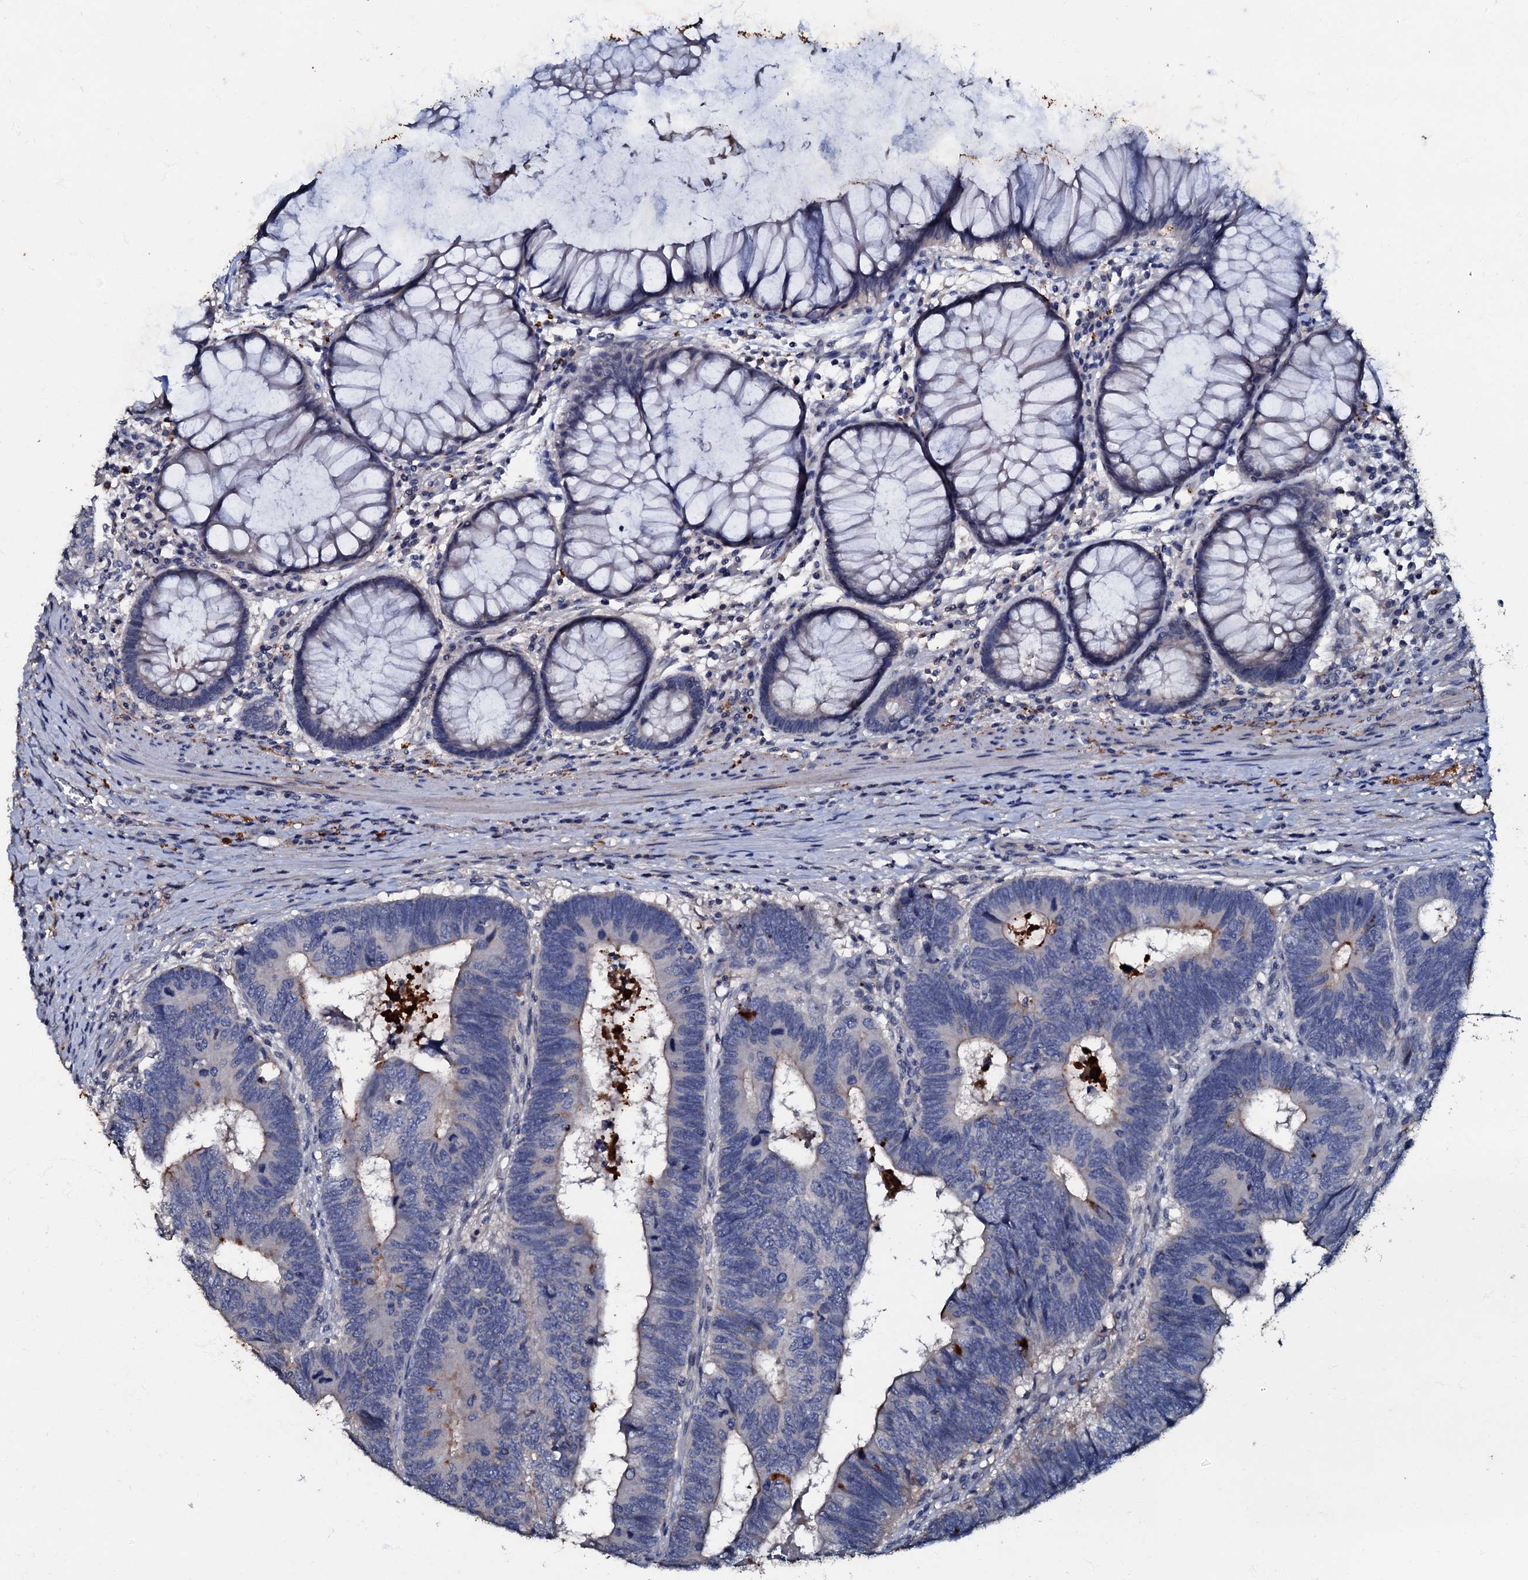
{"staining": {"intensity": "negative", "quantity": "none", "location": "none"}, "tissue": "colorectal cancer", "cell_type": "Tumor cells", "image_type": "cancer", "snomed": [{"axis": "morphology", "description": "Adenocarcinoma, NOS"}, {"axis": "topography", "description": "Colon"}], "caption": "Tumor cells are negative for protein expression in human colorectal adenocarcinoma.", "gene": "MANSC4", "patient": {"sex": "female", "age": 67}}